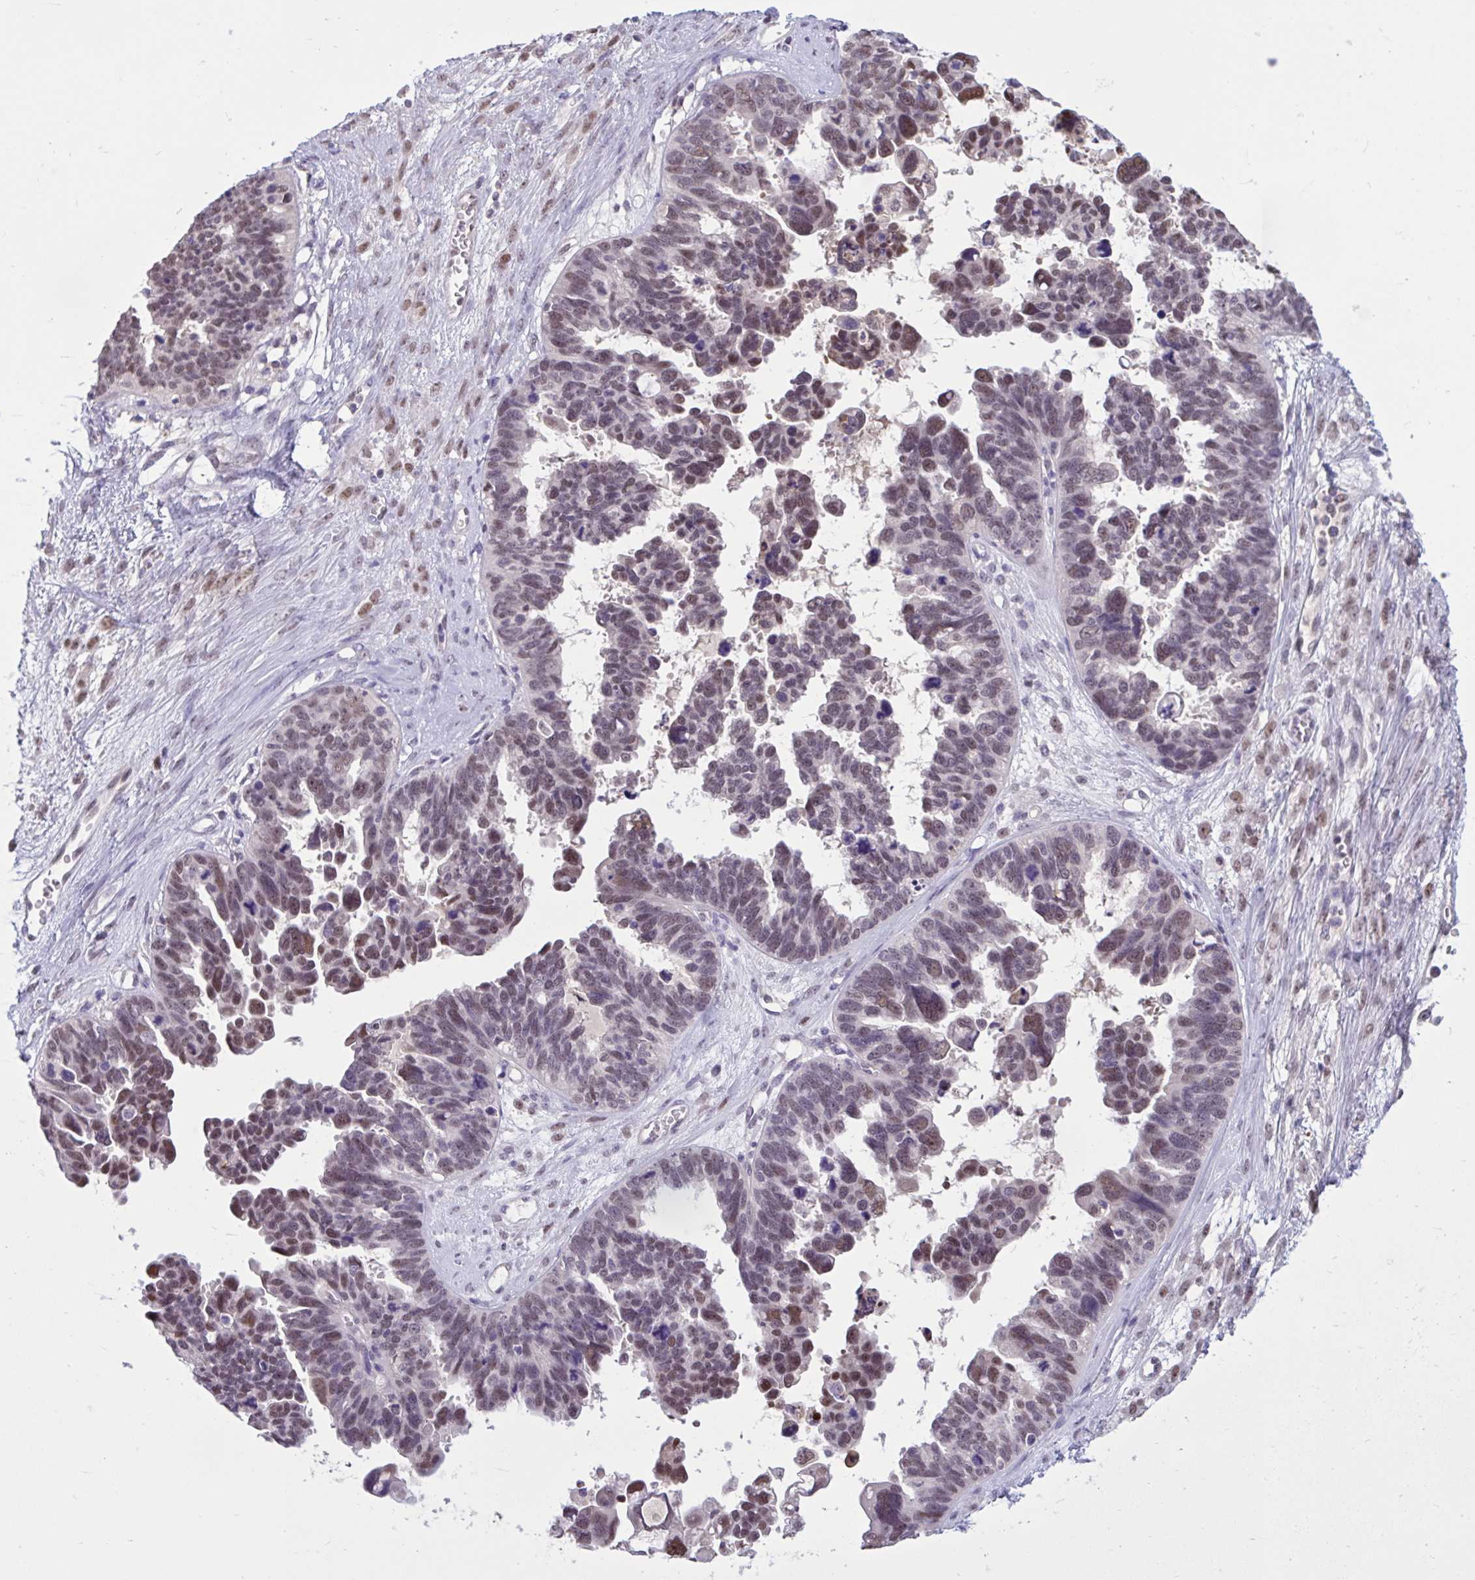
{"staining": {"intensity": "moderate", "quantity": "25%-75%", "location": "nuclear"}, "tissue": "ovarian cancer", "cell_type": "Tumor cells", "image_type": "cancer", "snomed": [{"axis": "morphology", "description": "Cystadenocarcinoma, serous, NOS"}, {"axis": "topography", "description": "Ovary"}], "caption": "This image displays immunohistochemistry (IHC) staining of ovarian serous cystadenocarcinoma, with medium moderate nuclear positivity in approximately 25%-75% of tumor cells.", "gene": "RBL1", "patient": {"sex": "female", "age": 60}}